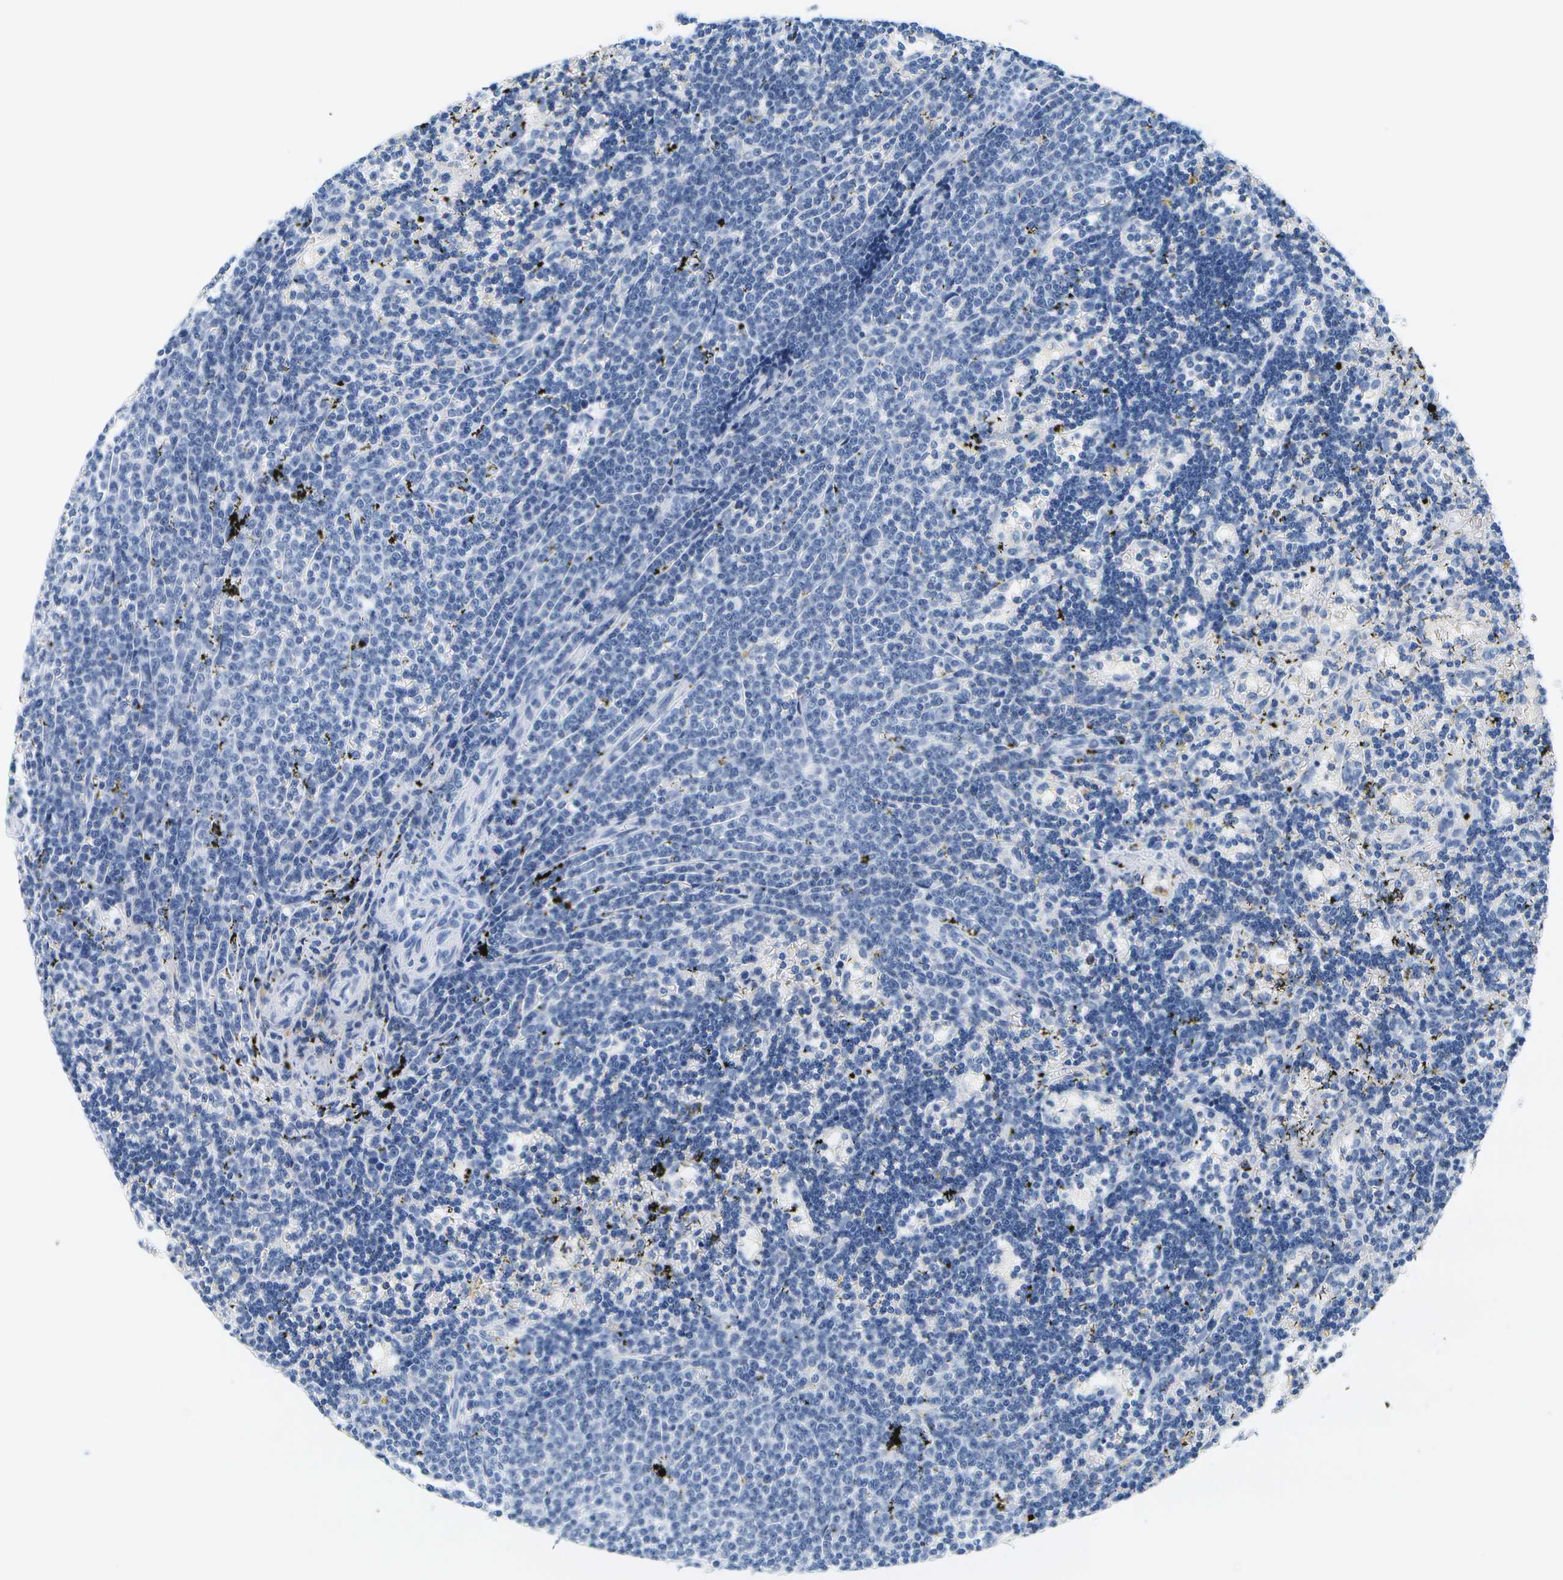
{"staining": {"intensity": "negative", "quantity": "none", "location": "none"}, "tissue": "lymphoma", "cell_type": "Tumor cells", "image_type": "cancer", "snomed": [{"axis": "morphology", "description": "Malignant lymphoma, non-Hodgkin's type, Low grade"}, {"axis": "topography", "description": "Spleen"}], "caption": "This is an immunohistochemistry (IHC) histopathology image of human lymphoma. There is no staining in tumor cells.", "gene": "SERPINA1", "patient": {"sex": "male", "age": 60}}